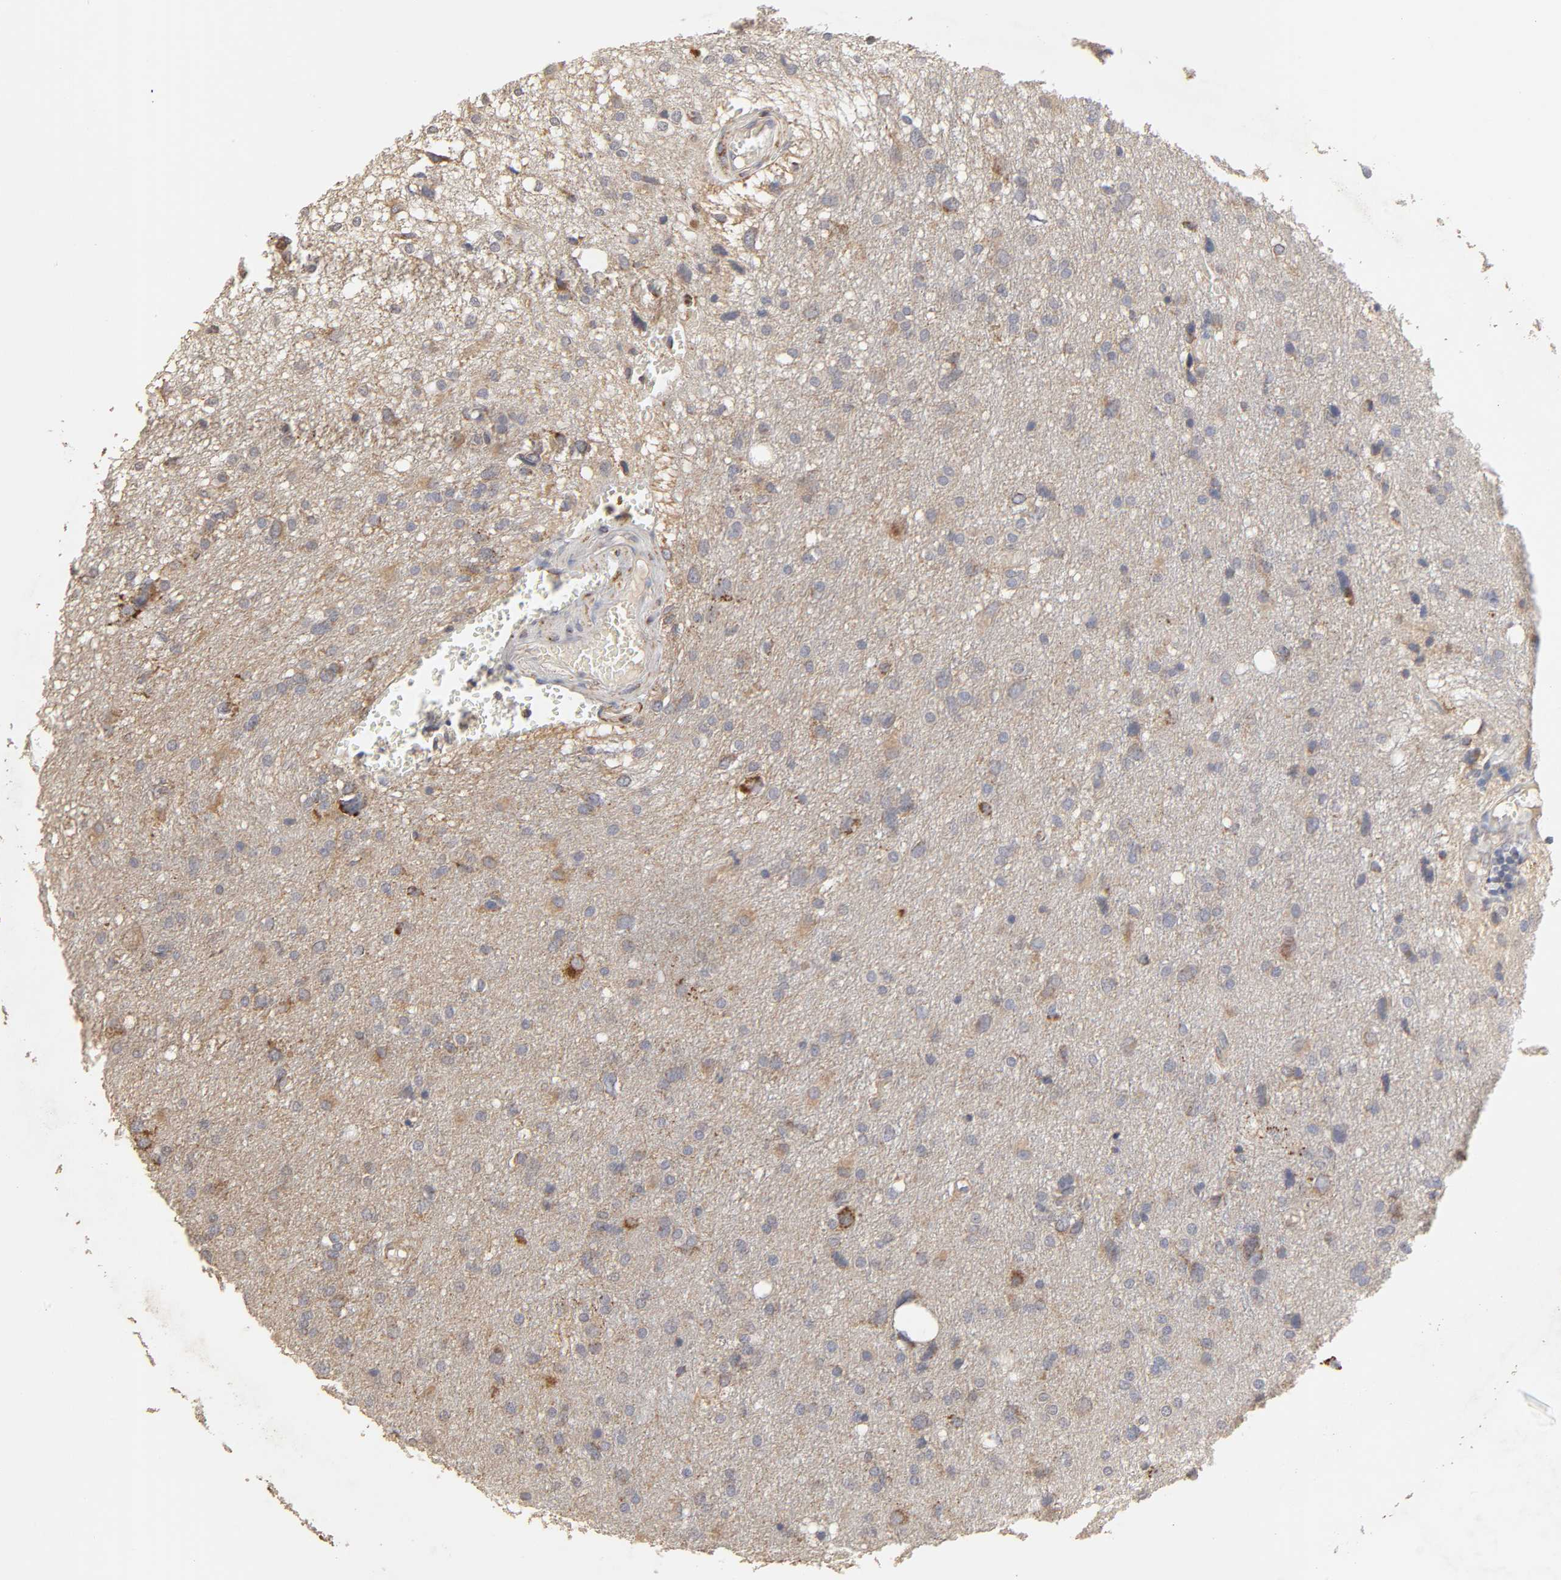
{"staining": {"intensity": "moderate", "quantity": "<25%", "location": "cytoplasmic/membranous"}, "tissue": "glioma", "cell_type": "Tumor cells", "image_type": "cancer", "snomed": [{"axis": "morphology", "description": "Glioma, malignant, High grade"}, {"axis": "topography", "description": "Brain"}], "caption": "Immunohistochemistry (IHC) staining of glioma, which shows low levels of moderate cytoplasmic/membranous expression in about <25% of tumor cells indicating moderate cytoplasmic/membranous protein positivity. The staining was performed using DAB (brown) for protein detection and nuclei were counterstained in hematoxylin (blue).", "gene": "CYCS", "patient": {"sex": "female", "age": 59}}